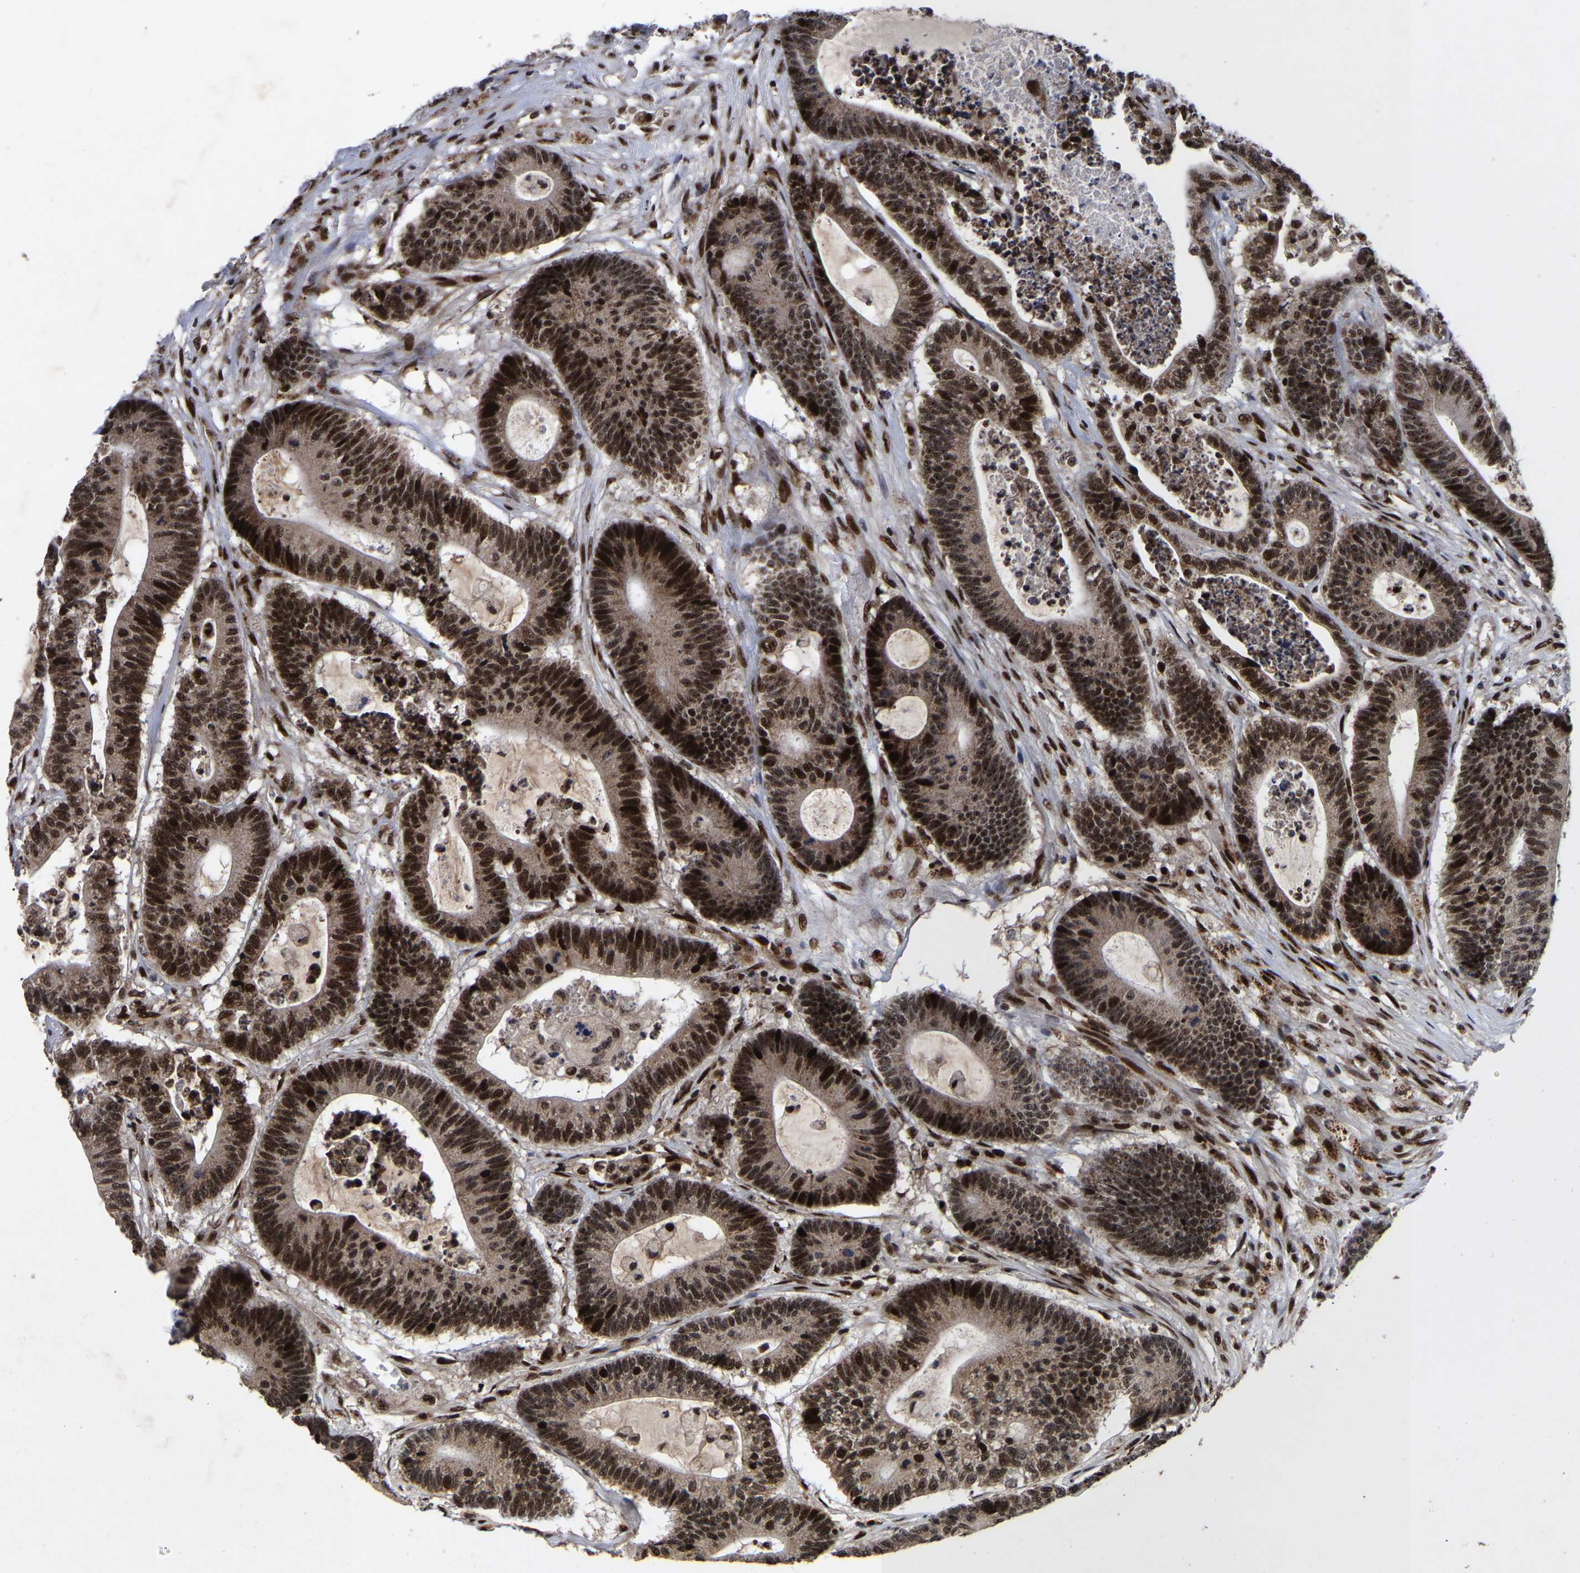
{"staining": {"intensity": "strong", "quantity": ">75%", "location": "cytoplasmic/membranous,nuclear"}, "tissue": "colorectal cancer", "cell_type": "Tumor cells", "image_type": "cancer", "snomed": [{"axis": "morphology", "description": "Adenocarcinoma, NOS"}, {"axis": "topography", "description": "Colon"}], "caption": "This photomicrograph reveals immunohistochemistry staining of colorectal adenocarcinoma, with high strong cytoplasmic/membranous and nuclear staining in approximately >75% of tumor cells.", "gene": "JUNB", "patient": {"sex": "female", "age": 84}}